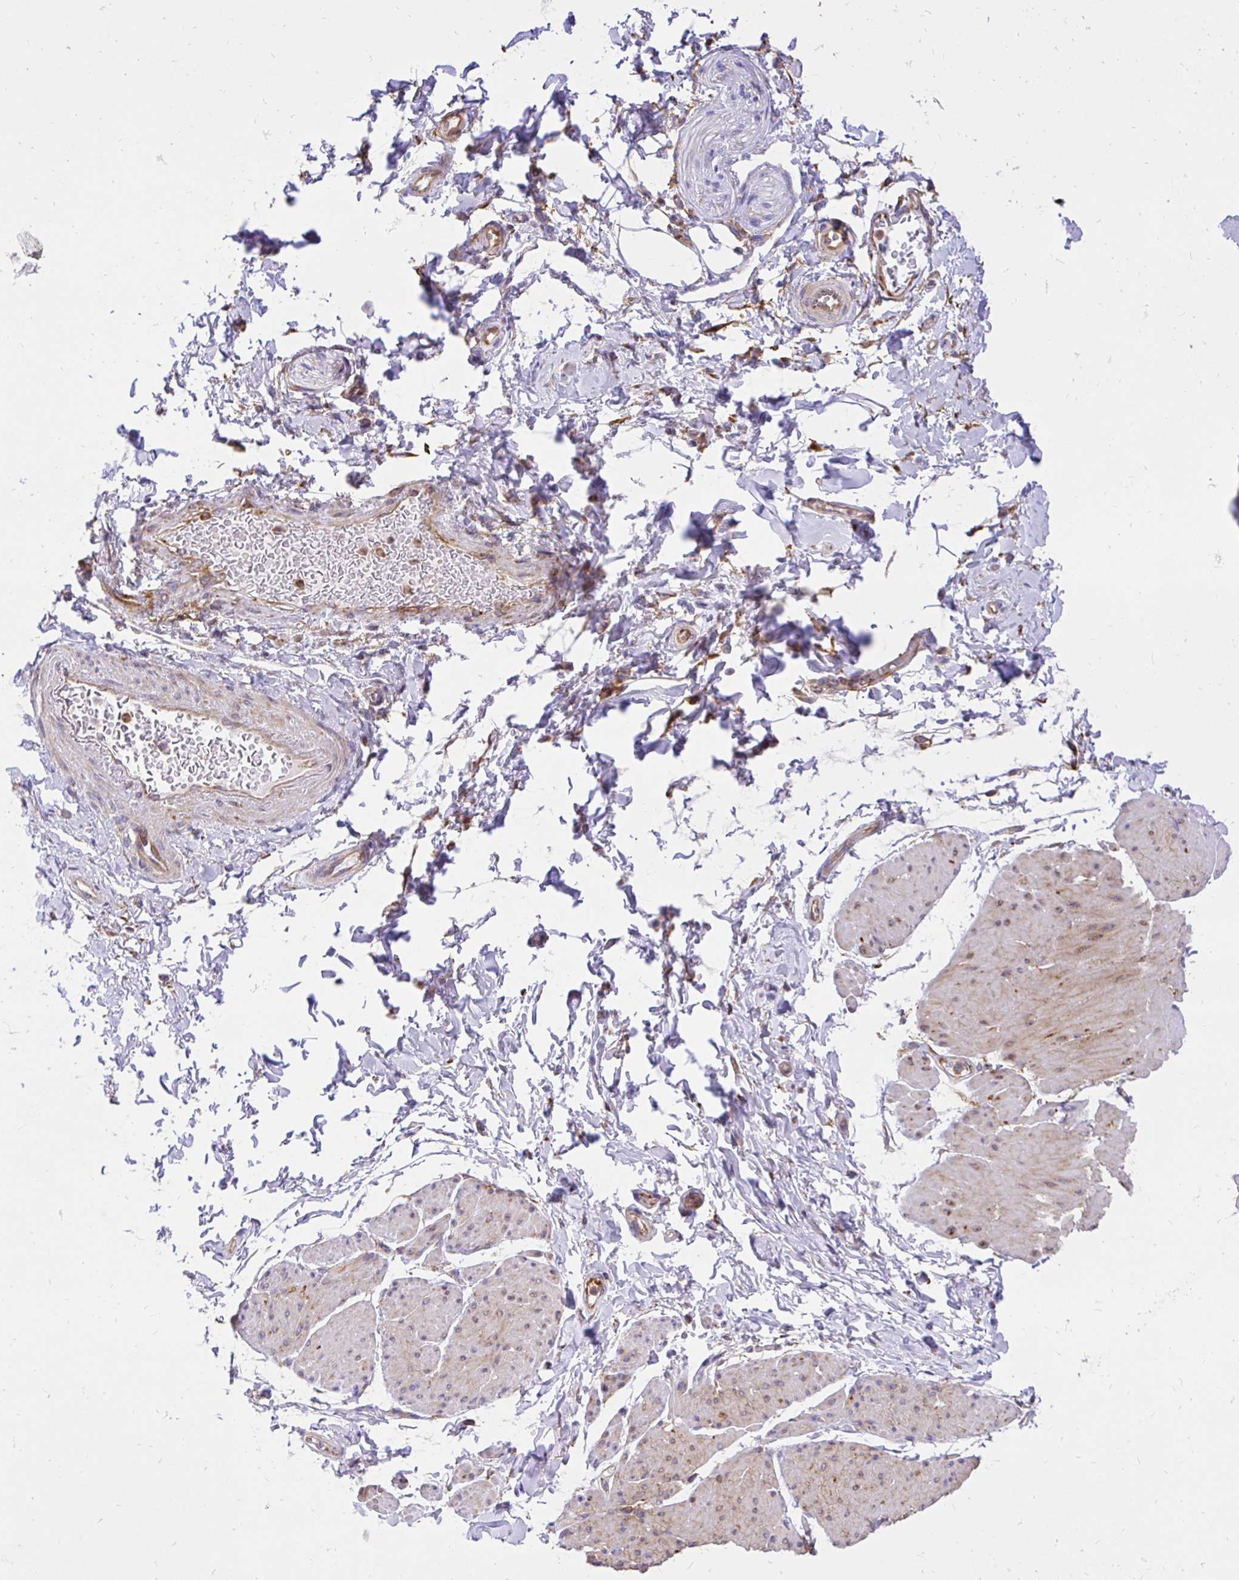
{"staining": {"intensity": "negative", "quantity": "none", "location": "none"}, "tissue": "adipose tissue", "cell_type": "Adipocytes", "image_type": "normal", "snomed": [{"axis": "morphology", "description": "Normal tissue, NOS"}, {"axis": "topography", "description": "Urinary bladder"}, {"axis": "topography", "description": "Peripheral nerve tissue"}], "caption": "This is an IHC micrograph of benign adipose tissue. There is no expression in adipocytes.", "gene": "ABCB10", "patient": {"sex": "female", "age": 60}}